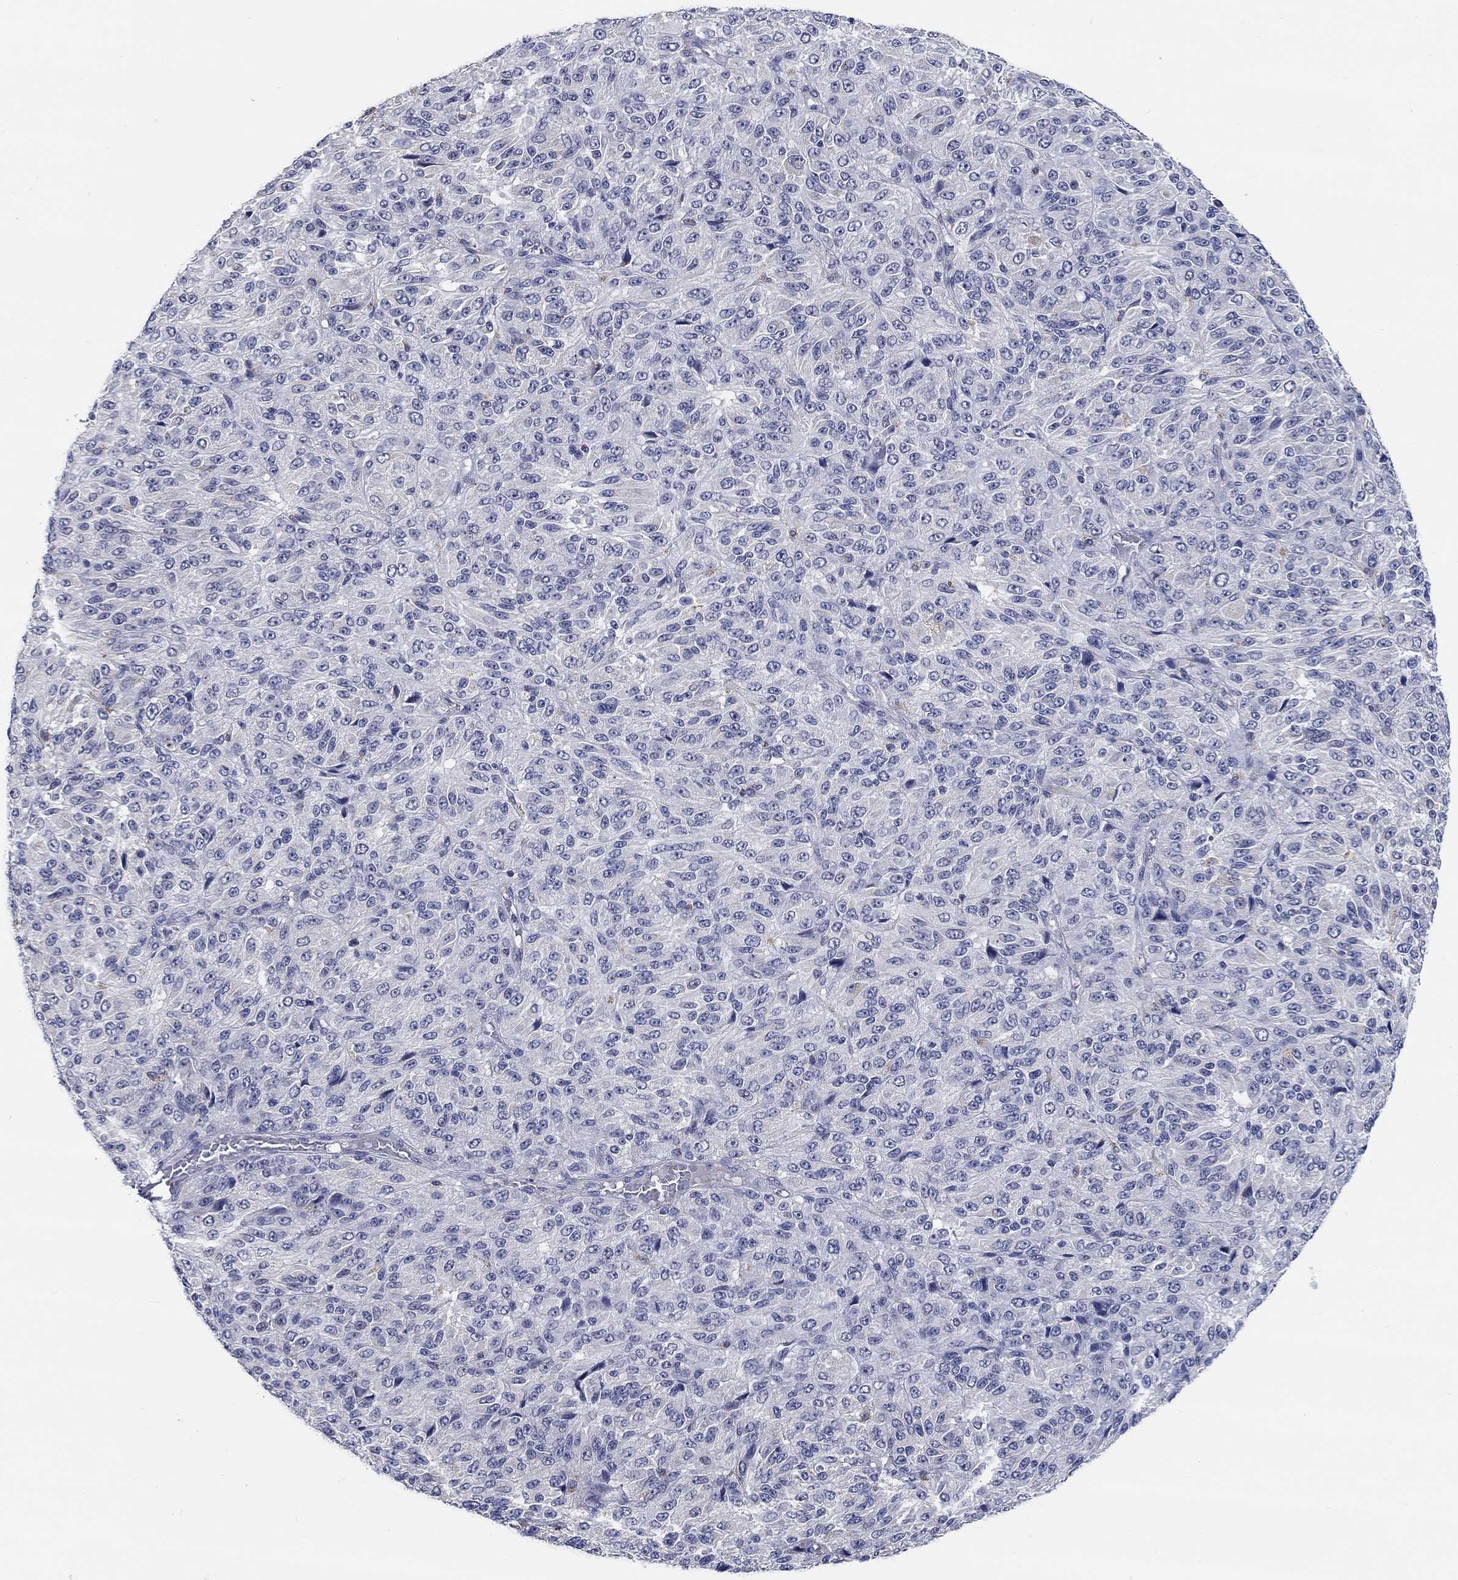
{"staining": {"intensity": "negative", "quantity": "none", "location": "none"}, "tissue": "melanoma", "cell_type": "Tumor cells", "image_type": "cancer", "snomed": [{"axis": "morphology", "description": "Malignant melanoma, Metastatic site"}, {"axis": "topography", "description": "Brain"}], "caption": "Tumor cells are negative for protein expression in human melanoma.", "gene": "SMIM18", "patient": {"sex": "female", "age": 56}}